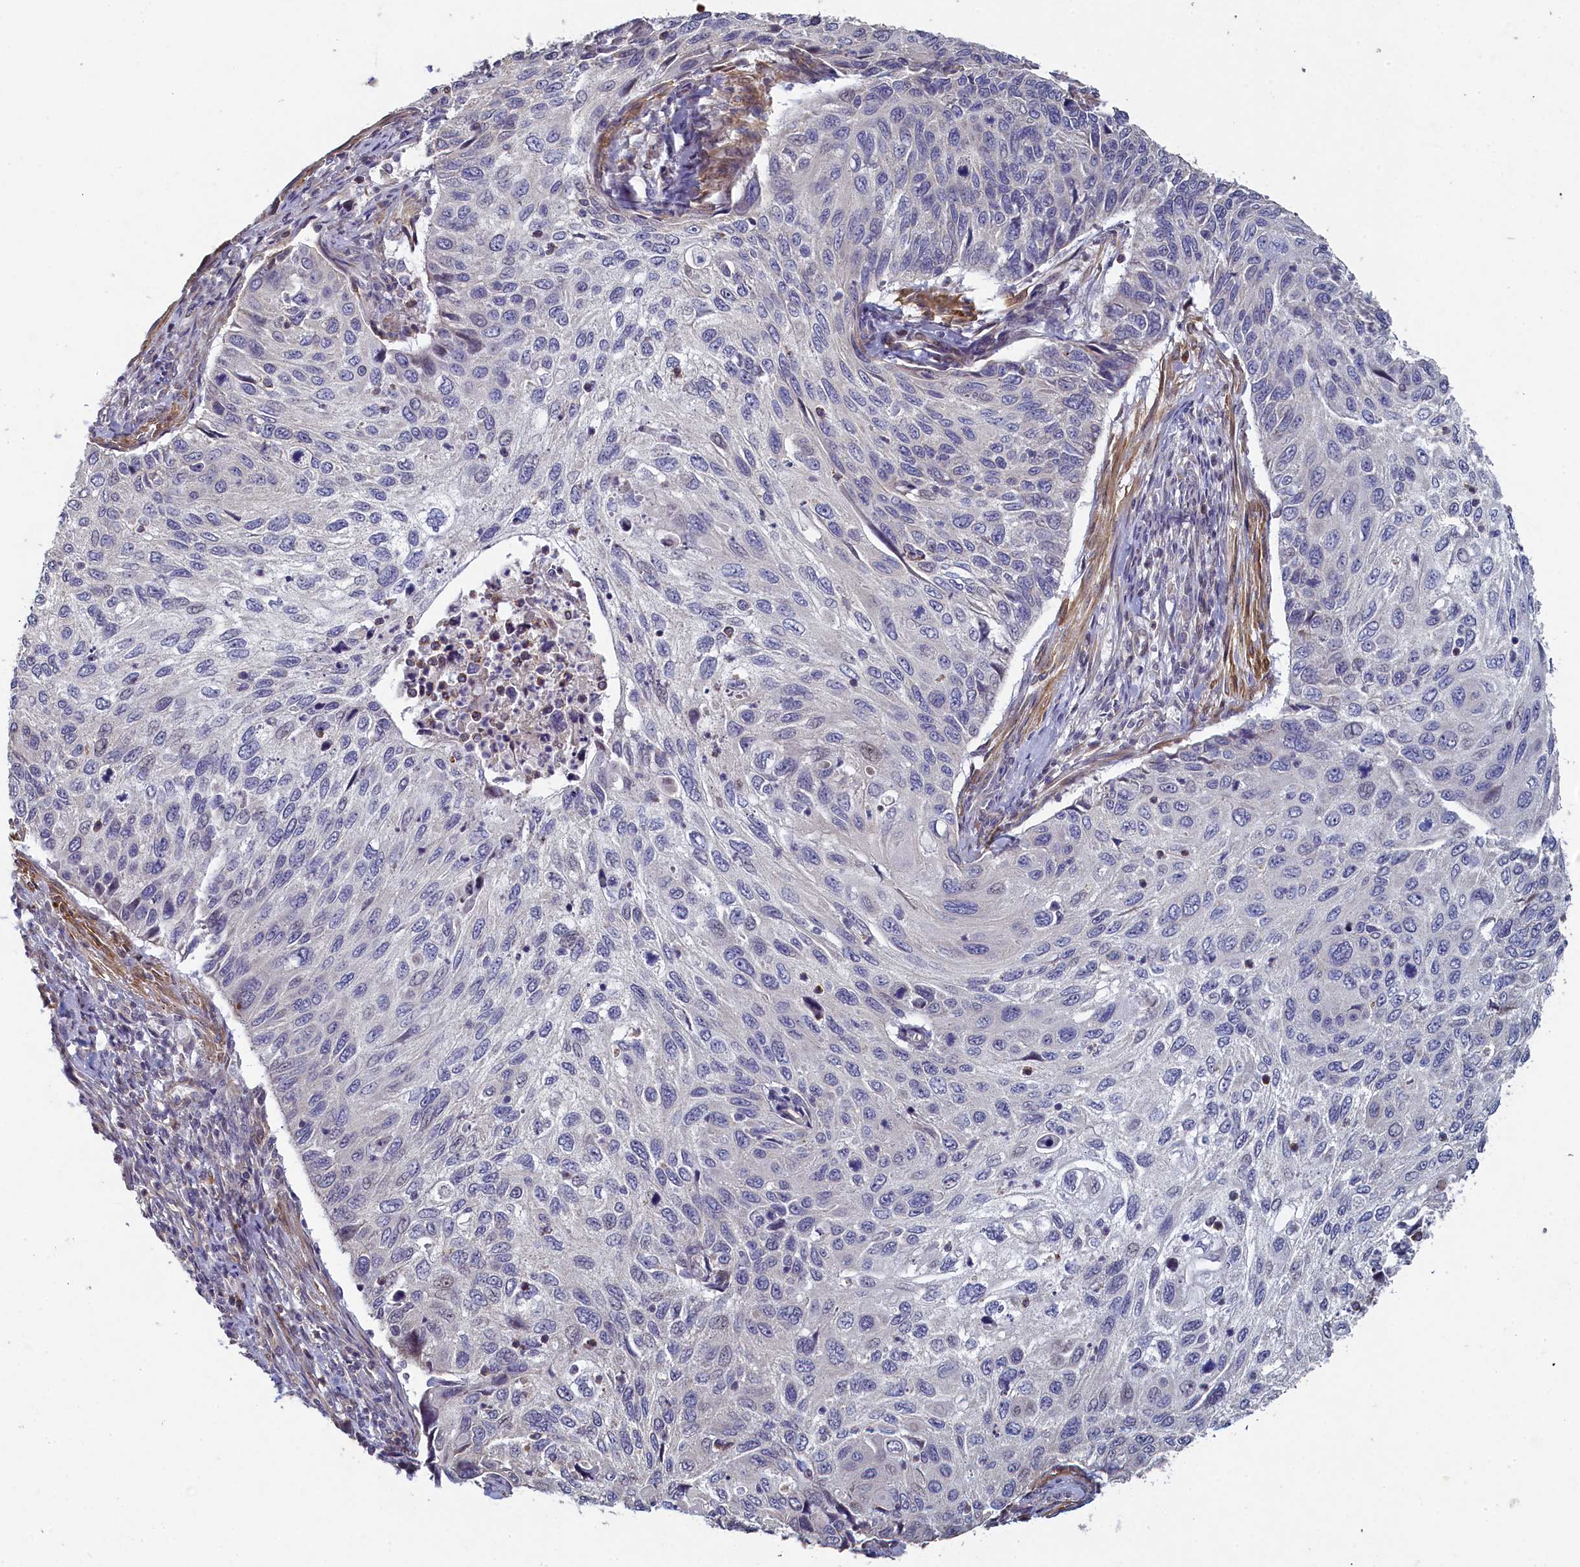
{"staining": {"intensity": "negative", "quantity": "none", "location": "none"}, "tissue": "cervical cancer", "cell_type": "Tumor cells", "image_type": "cancer", "snomed": [{"axis": "morphology", "description": "Squamous cell carcinoma, NOS"}, {"axis": "topography", "description": "Cervix"}], "caption": "Immunohistochemistry of cervical cancer (squamous cell carcinoma) reveals no positivity in tumor cells.", "gene": "DIXDC1", "patient": {"sex": "female", "age": 70}}